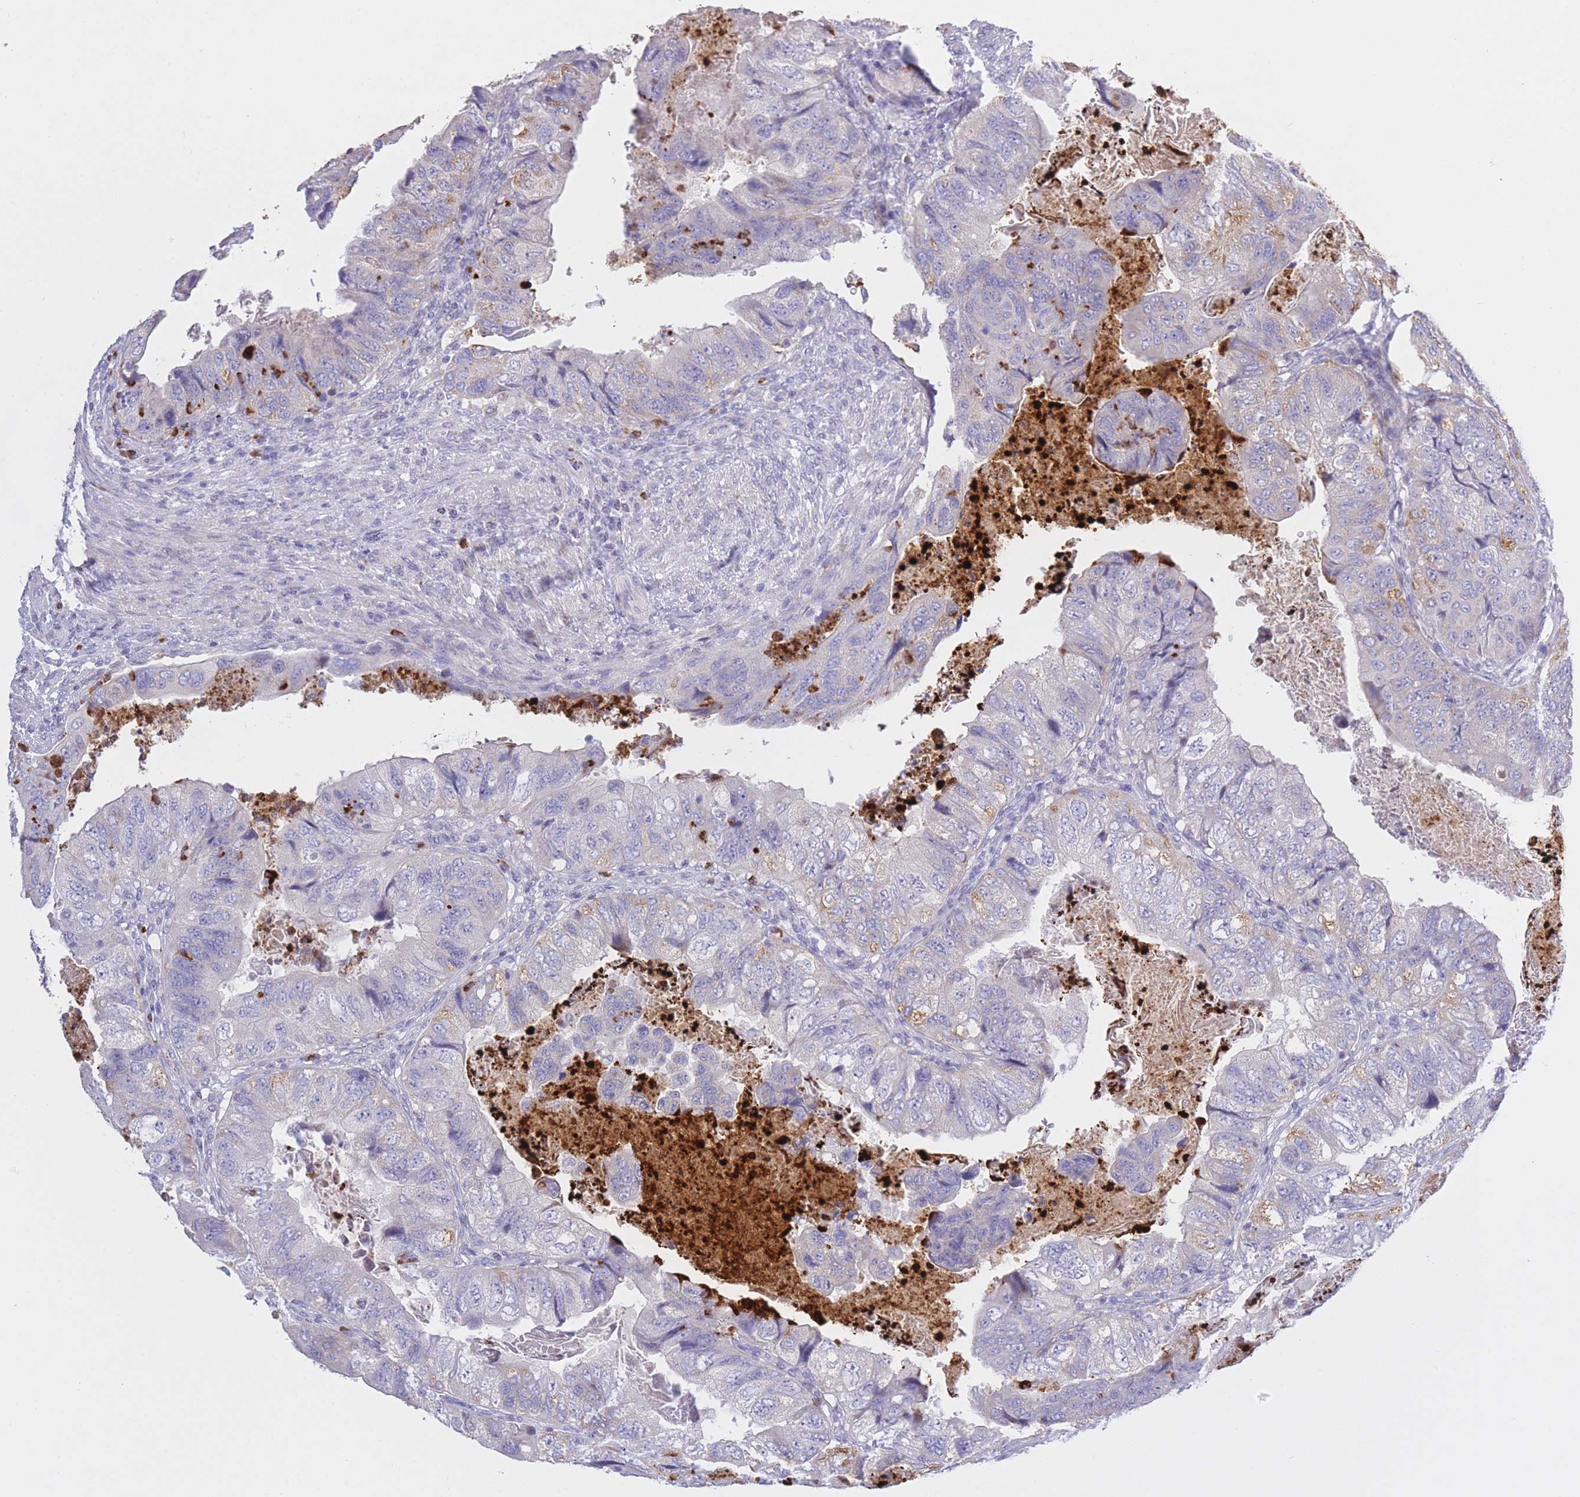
{"staining": {"intensity": "weak", "quantity": "<25%", "location": "cytoplasmic/membranous"}, "tissue": "colorectal cancer", "cell_type": "Tumor cells", "image_type": "cancer", "snomed": [{"axis": "morphology", "description": "Adenocarcinoma, NOS"}, {"axis": "topography", "description": "Rectum"}], "caption": "Immunohistochemical staining of colorectal cancer (adenocarcinoma) displays no significant expression in tumor cells.", "gene": "CENPM", "patient": {"sex": "male", "age": 63}}